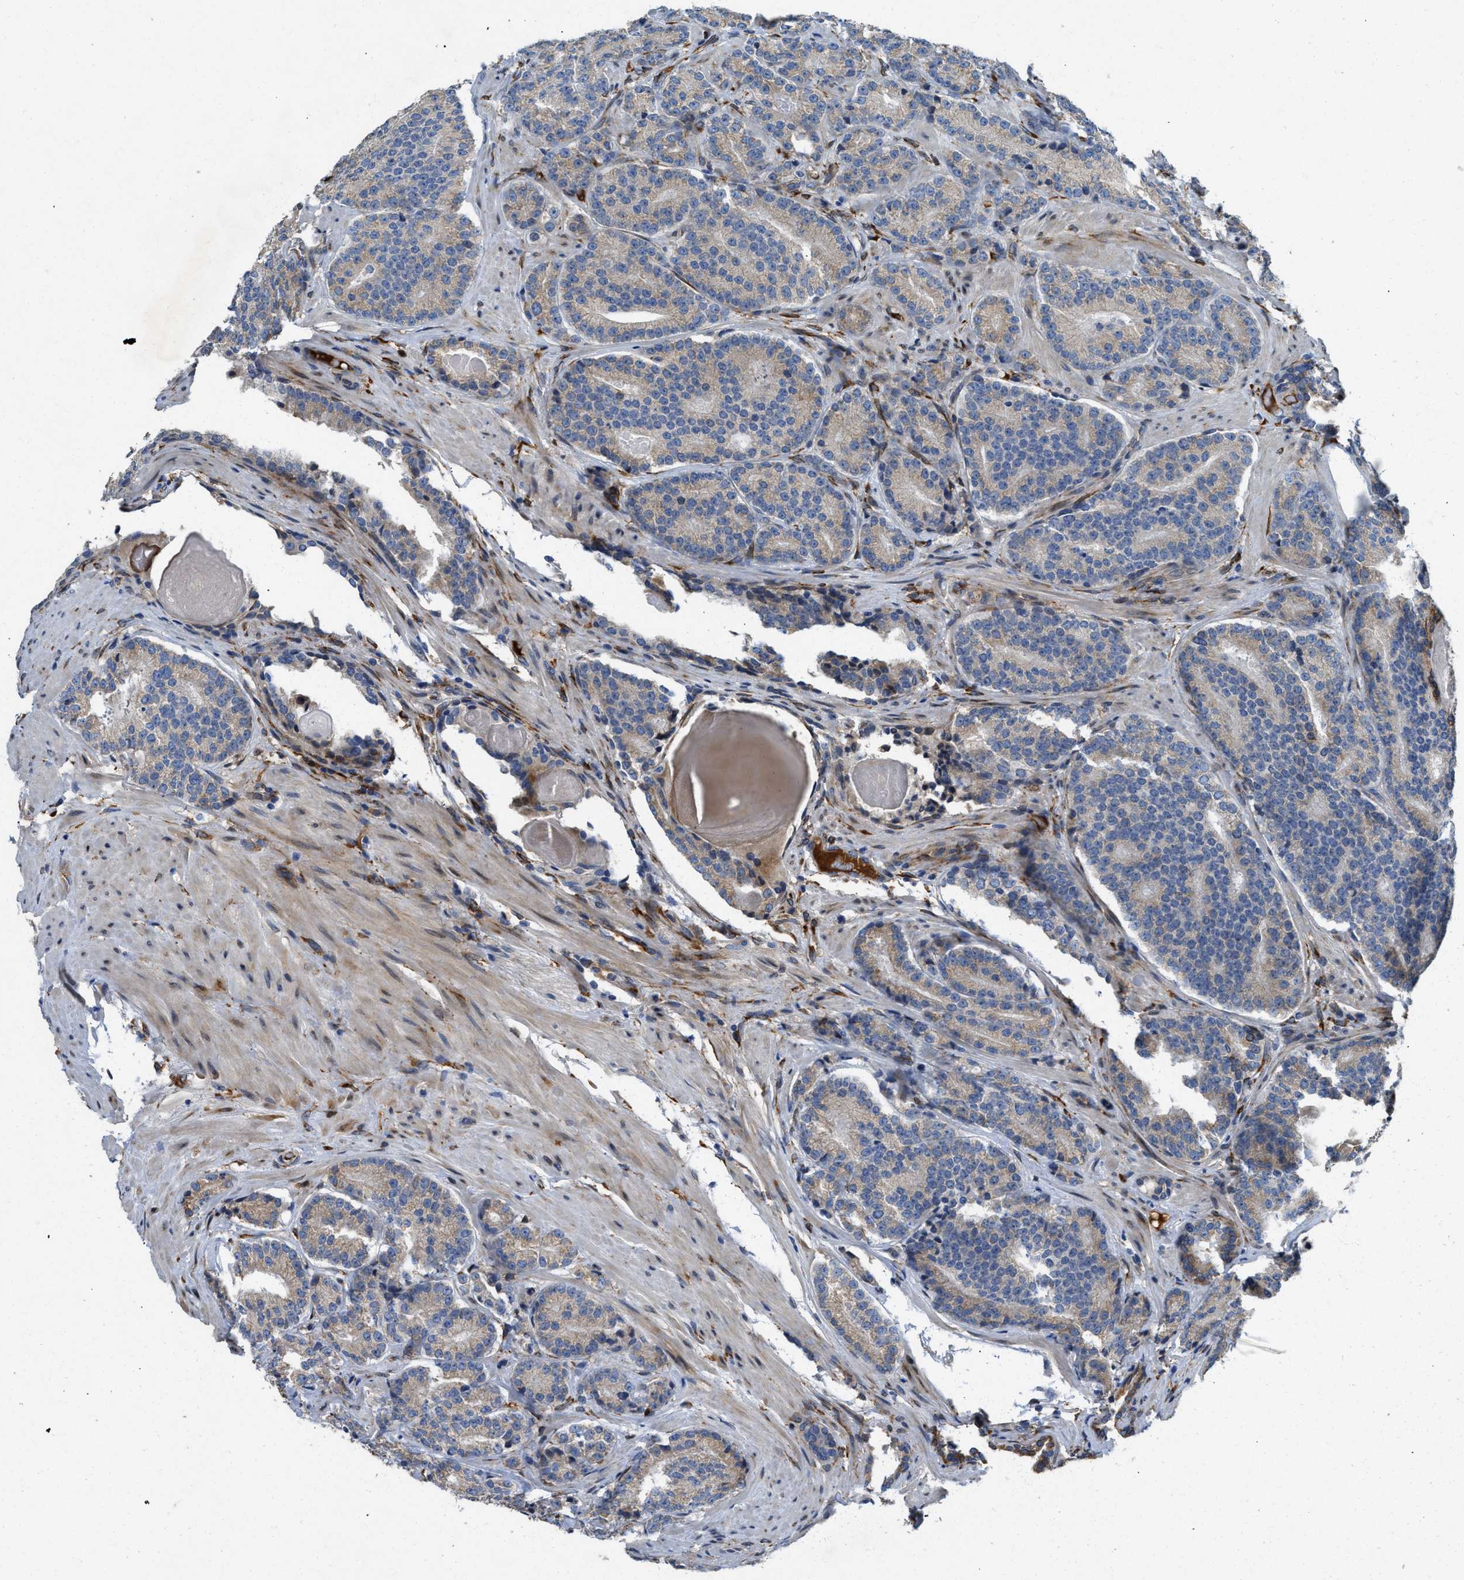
{"staining": {"intensity": "weak", "quantity": "25%-75%", "location": "cytoplasmic/membranous"}, "tissue": "prostate cancer", "cell_type": "Tumor cells", "image_type": "cancer", "snomed": [{"axis": "morphology", "description": "Adenocarcinoma, High grade"}, {"axis": "topography", "description": "Prostate"}], "caption": "About 25%-75% of tumor cells in human prostate adenocarcinoma (high-grade) exhibit weak cytoplasmic/membranous protein expression as visualized by brown immunohistochemical staining.", "gene": "GGCX", "patient": {"sex": "male", "age": 61}}